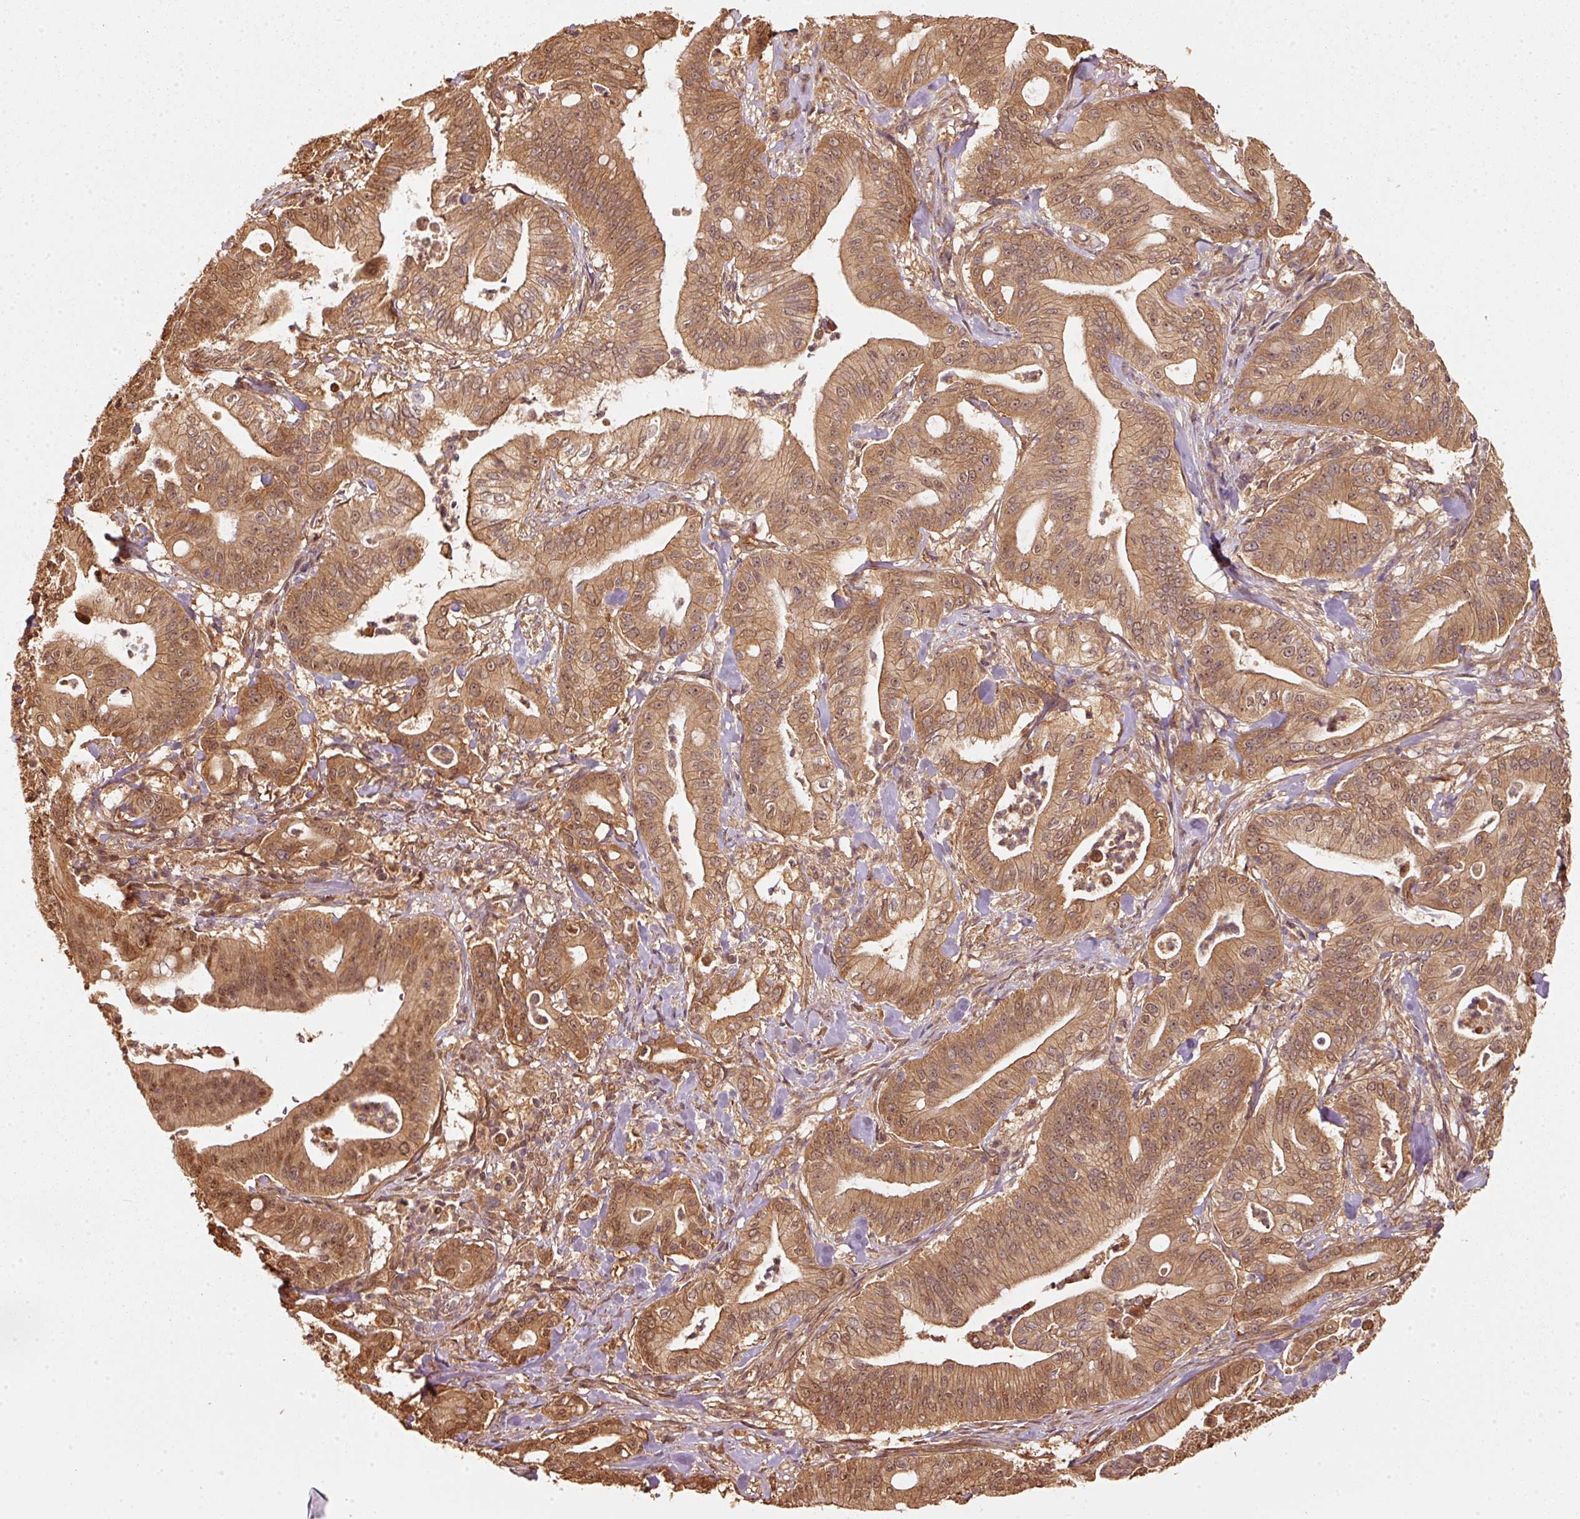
{"staining": {"intensity": "moderate", "quantity": ">75%", "location": "cytoplasmic/membranous,nuclear"}, "tissue": "pancreatic cancer", "cell_type": "Tumor cells", "image_type": "cancer", "snomed": [{"axis": "morphology", "description": "Adenocarcinoma, NOS"}, {"axis": "topography", "description": "Pancreas"}], "caption": "A brown stain shows moderate cytoplasmic/membranous and nuclear positivity of a protein in human adenocarcinoma (pancreatic) tumor cells. (Stains: DAB in brown, nuclei in blue, Microscopy: brightfield microscopy at high magnification).", "gene": "STAU1", "patient": {"sex": "male", "age": 71}}